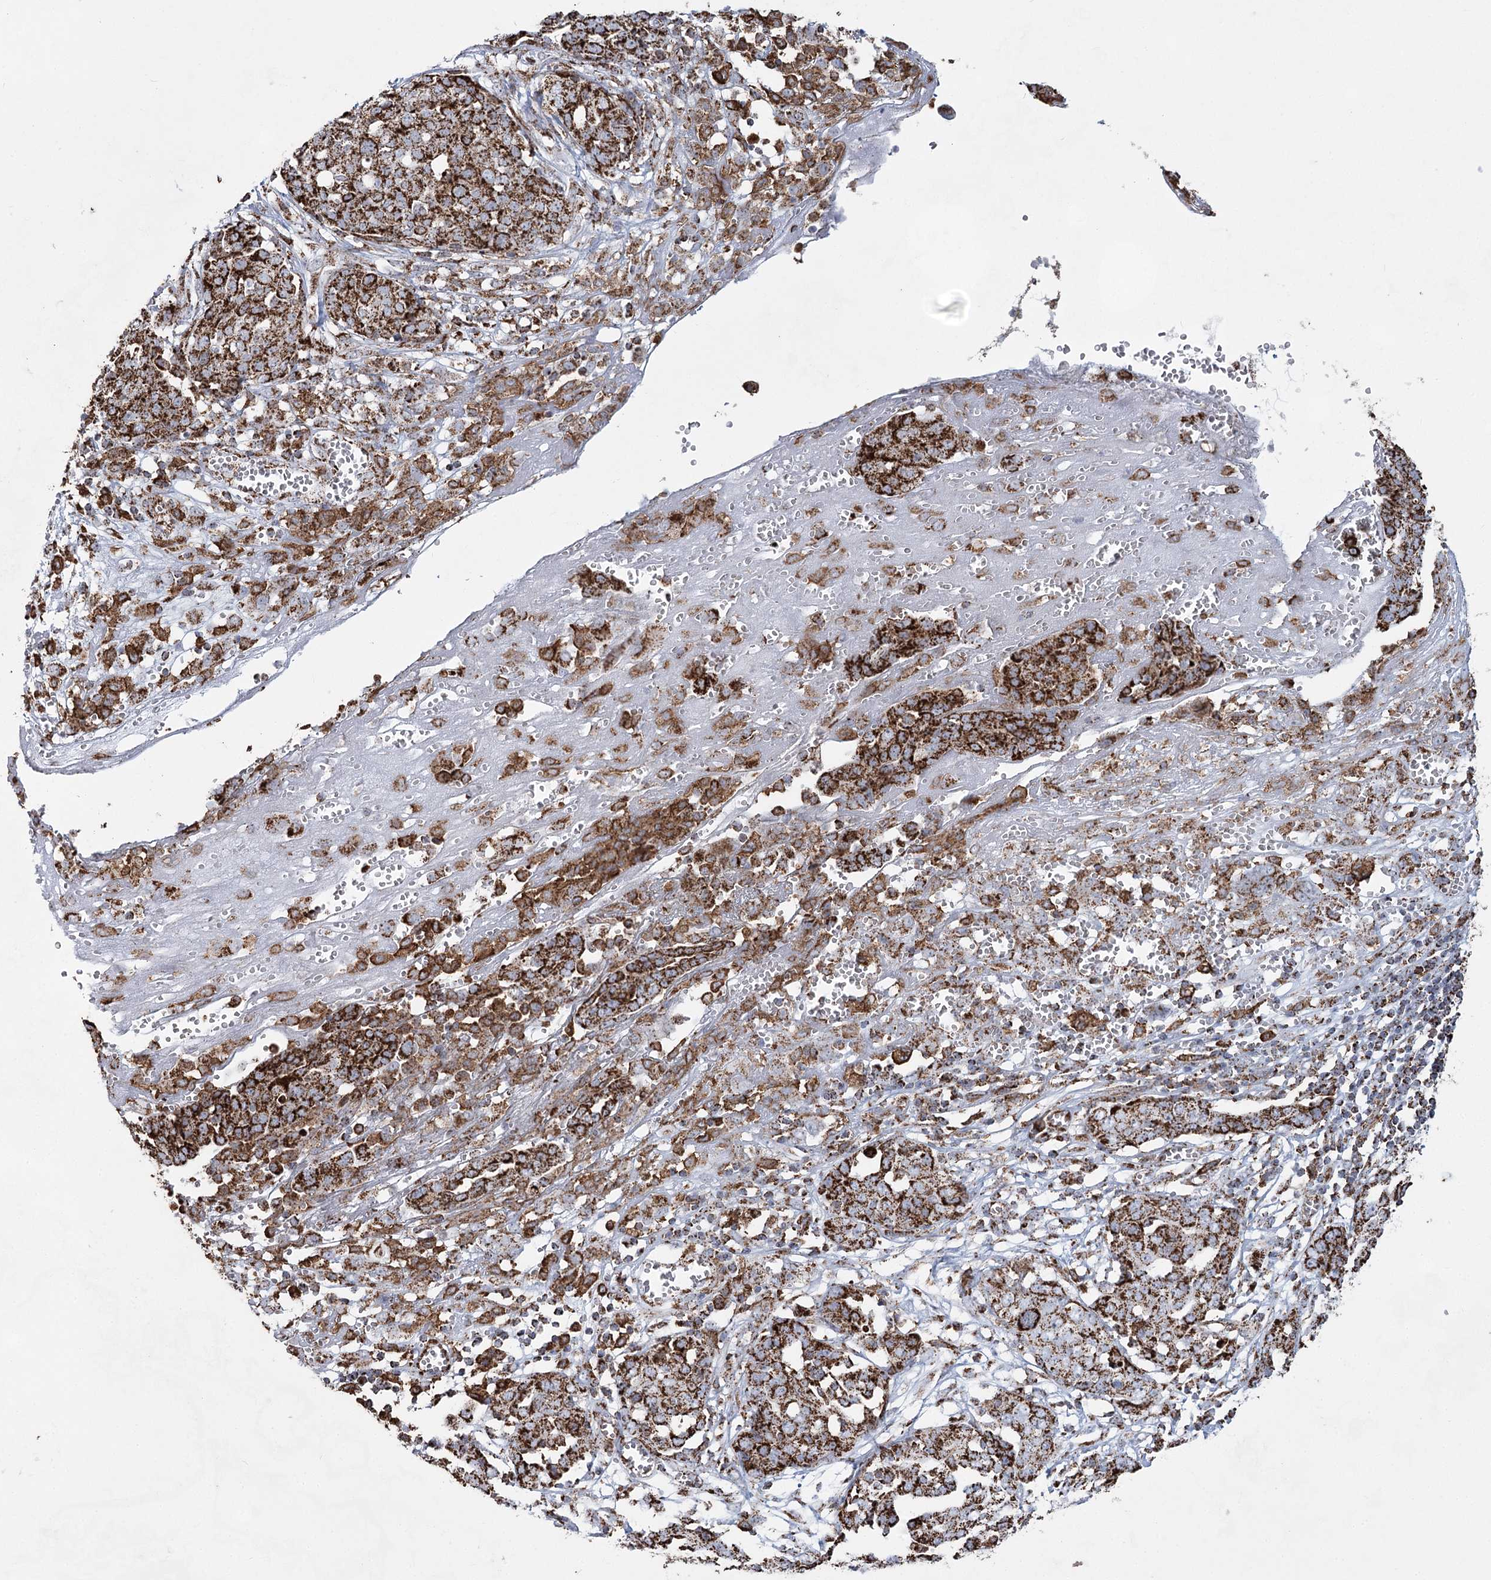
{"staining": {"intensity": "moderate", "quantity": ">75%", "location": "cytoplasmic/membranous"}, "tissue": "ovarian cancer", "cell_type": "Tumor cells", "image_type": "cancer", "snomed": [{"axis": "morphology", "description": "Cystadenocarcinoma, serous, NOS"}, {"axis": "topography", "description": "Soft tissue"}, {"axis": "topography", "description": "Ovary"}], "caption": "Immunohistochemical staining of ovarian cancer reveals moderate cytoplasmic/membranous protein expression in about >75% of tumor cells. The staining was performed using DAB (3,3'-diaminobenzidine) to visualize the protein expression in brown, while the nuclei were stained in blue with hematoxylin (Magnification: 20x).", "gene": "CWF19L1", "patient": {"sex": "female", "age": 57}}